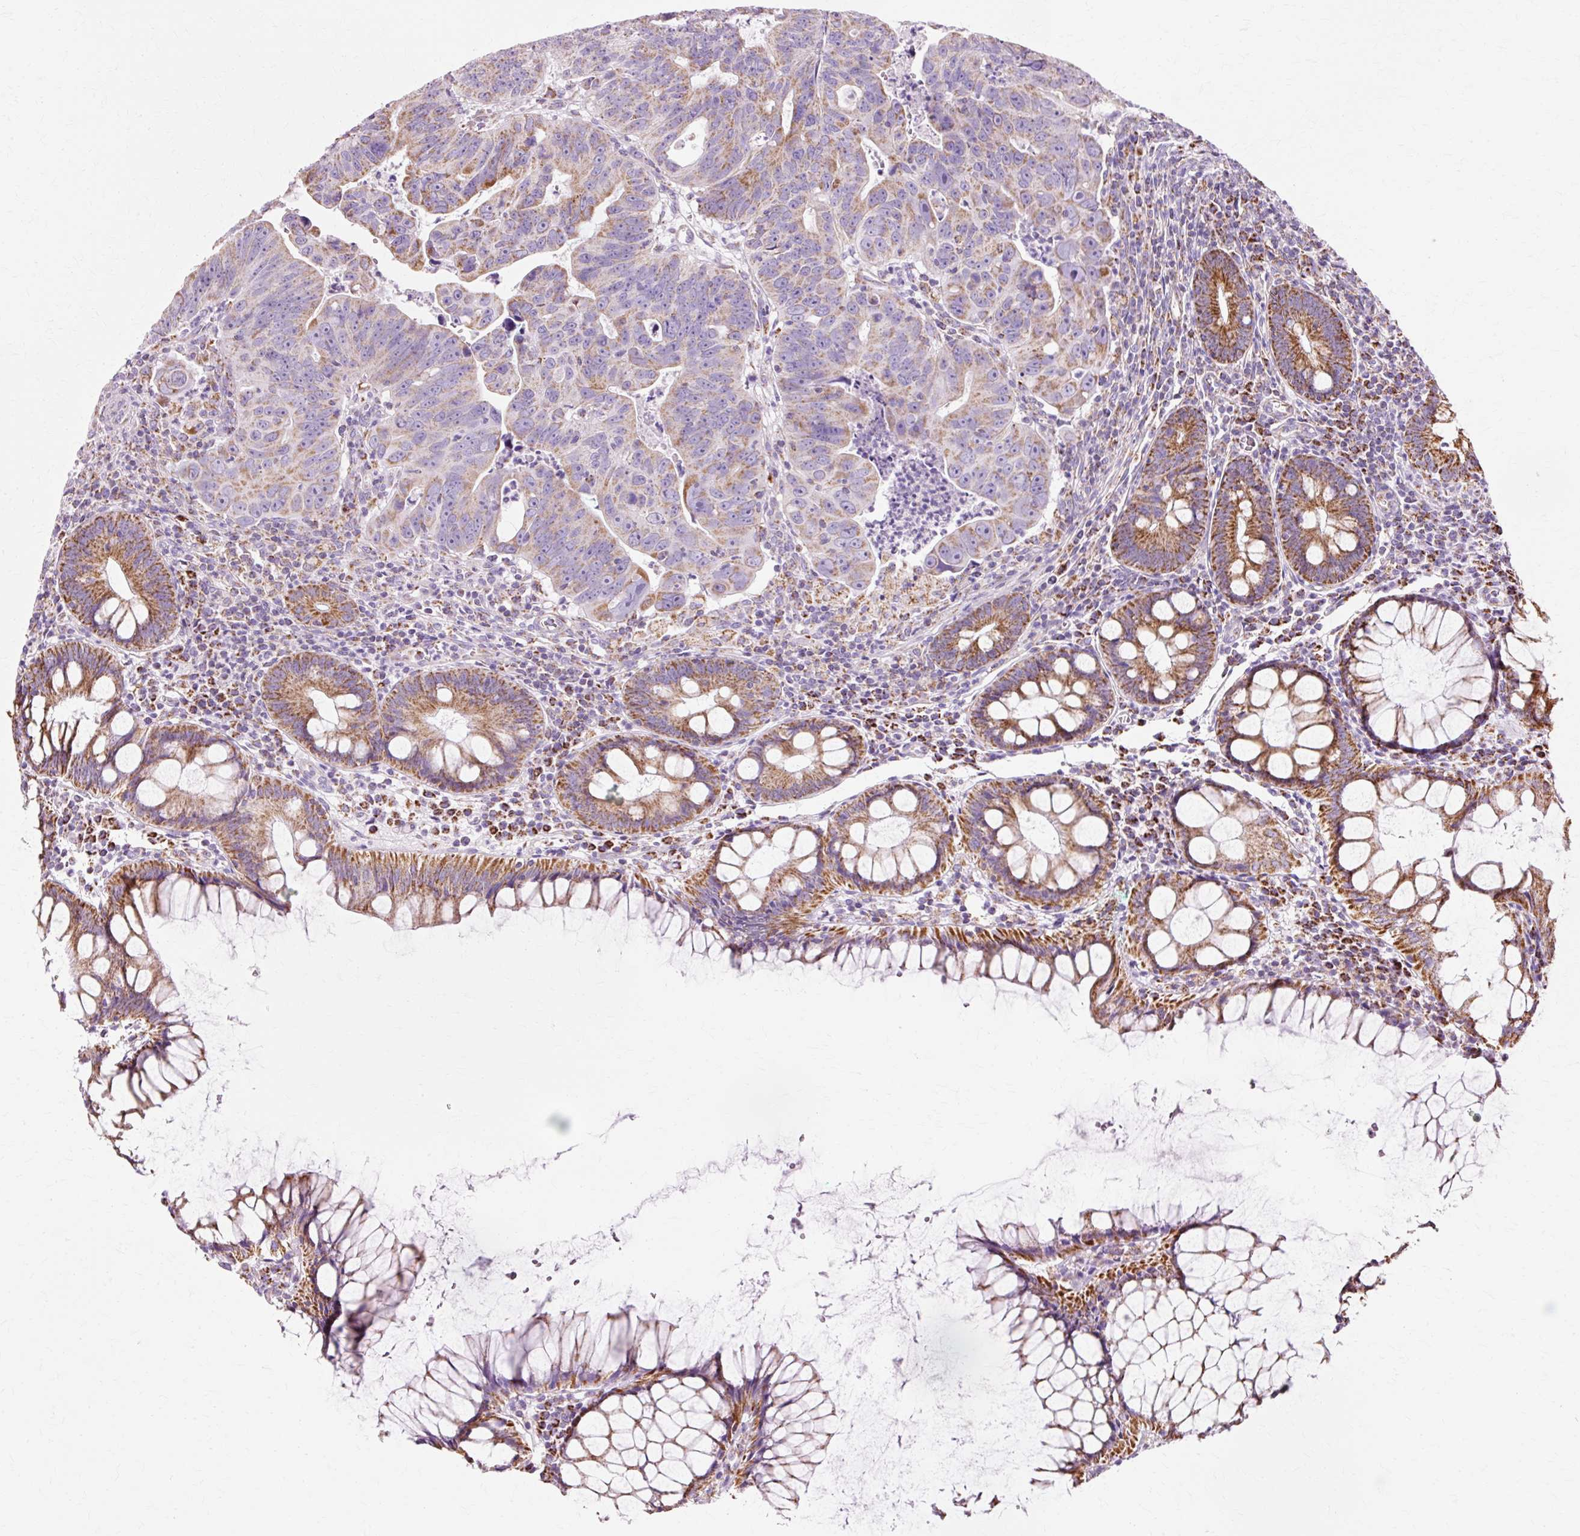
{"staining": {"intensity": "moderate", "quantity": "<25%", "location": "cytoplasmic/membranous"}, "tissue": "colorectal cancer", "cell_type": "Tumor cells", "image_type": "cancer", "snomed": [{"axis": "morphology", "description": "Adenocarcinoma, NOS"}, {"axis": "topography", "description": "Rectum"}], "caption": "High-magnification brightfield microscopy of colorectal cancer (adenocarcinoma) stained with DAB (brown) and counterstained with hematoxylin (blue). tumor cells exhibit moderate cytoplasmic/membranous positivity is appreciated in about<25% of cells. The staining is performed using DAB brown chromogen to label protein expression. The nuclei are counter-stained blue using hematoxylin.", "gene": "ATP5PO", "patient": {"sex": "male", "age": 69}}